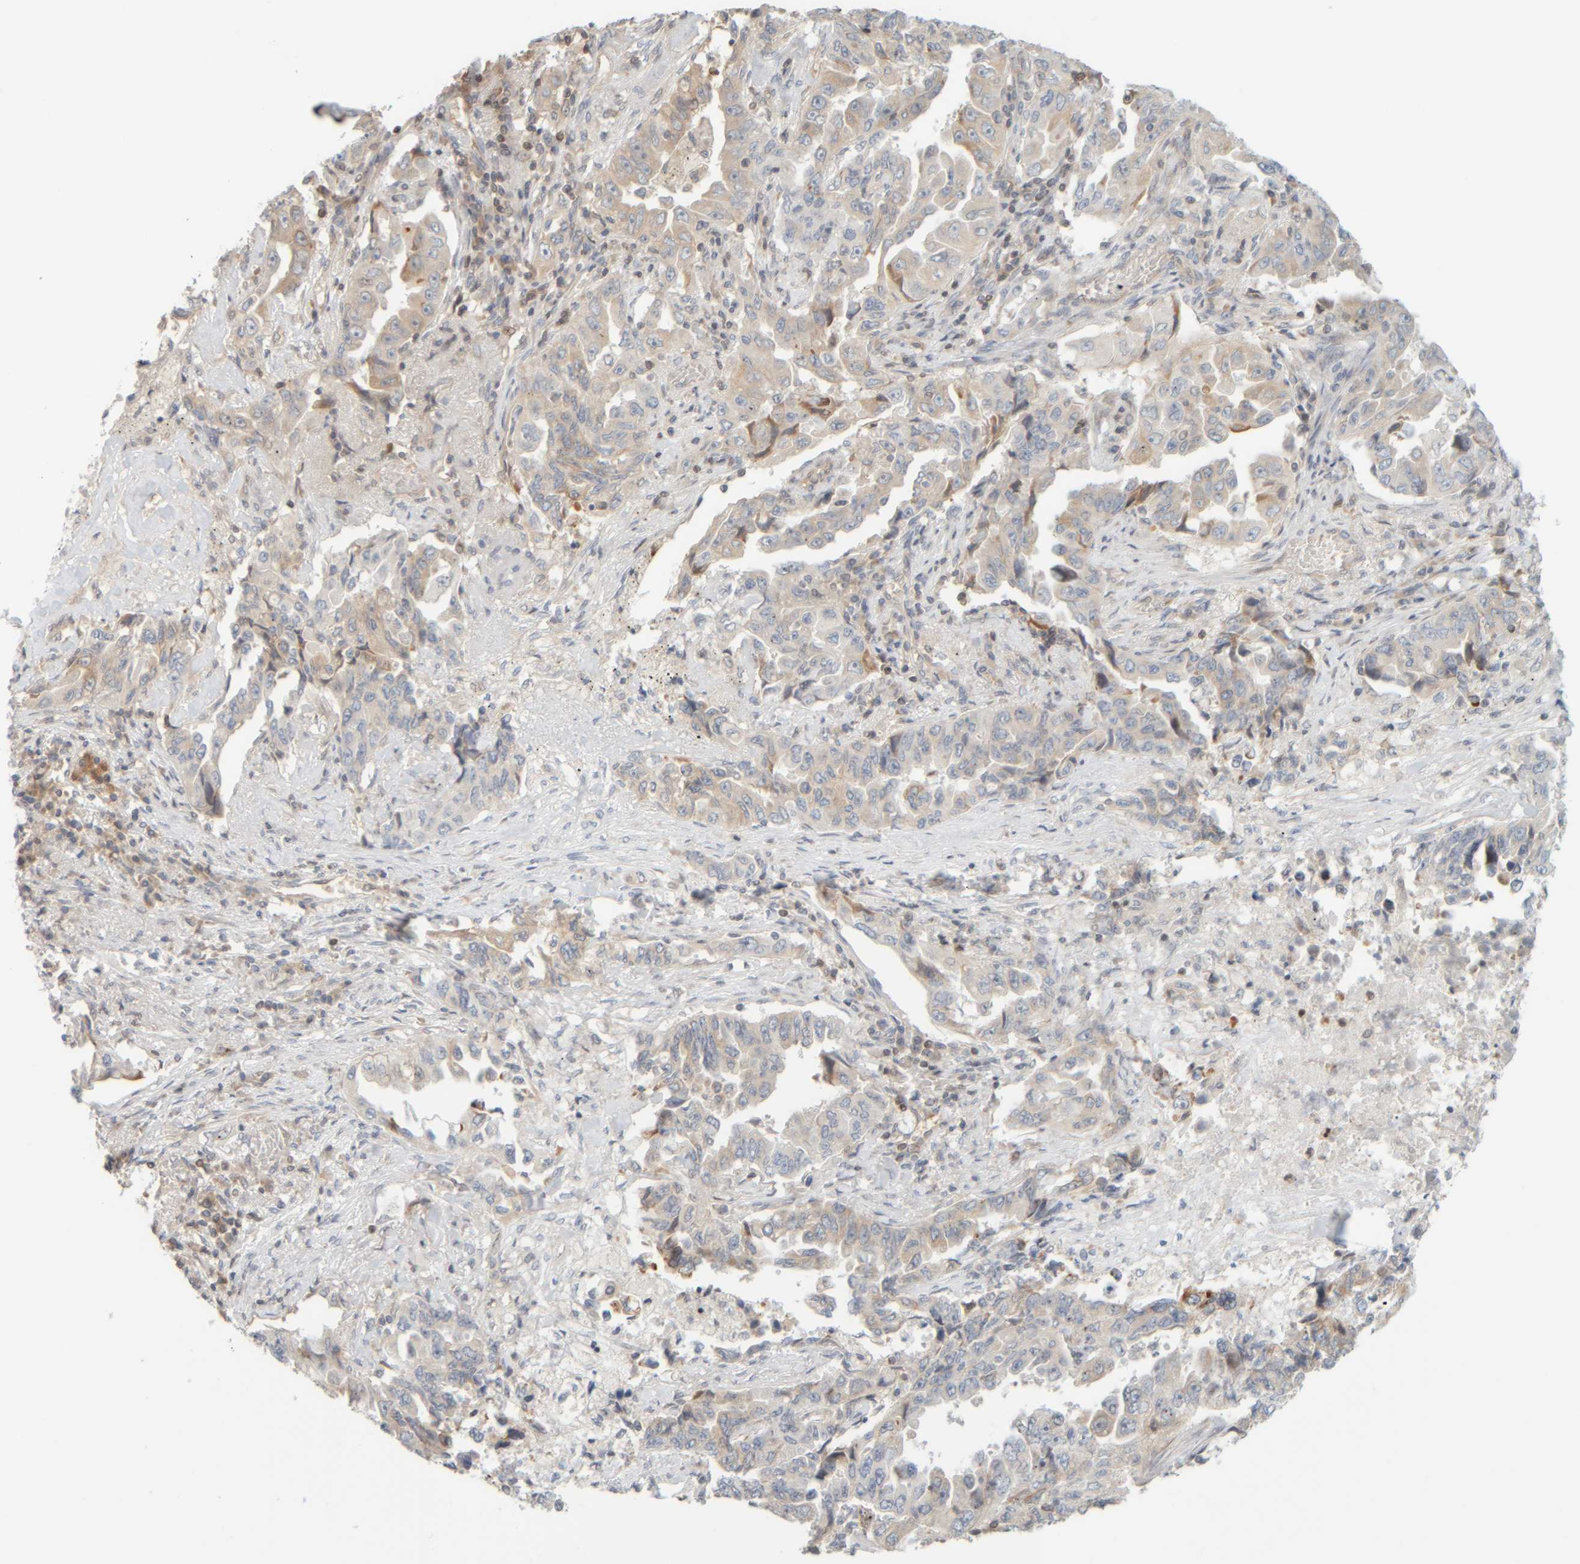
{"staining": {"intensity": "weak", "quantity": "<25%", "location": "cytoplasmic/membranous"}, "tissue": "lung cancer", "cell_type": "Tumor cells", "image_type": "cancer", "snomed": [{"axis": "morphology", "description": "Adenocarcinoma, NOS"}, {"axis": "topography", "description": "Lung"}], "caption": "High magnification brightfield microscopy of adenocarcinoma (lung) stained with DAB (3,3'-diaminobenzidine) (brown) and counterstained with hematoxylin (blue): tumor cells show no significant positivity.", "gene": "PTGES3L-AARSD1", "patient": {"sex": "female", "age": 51}}